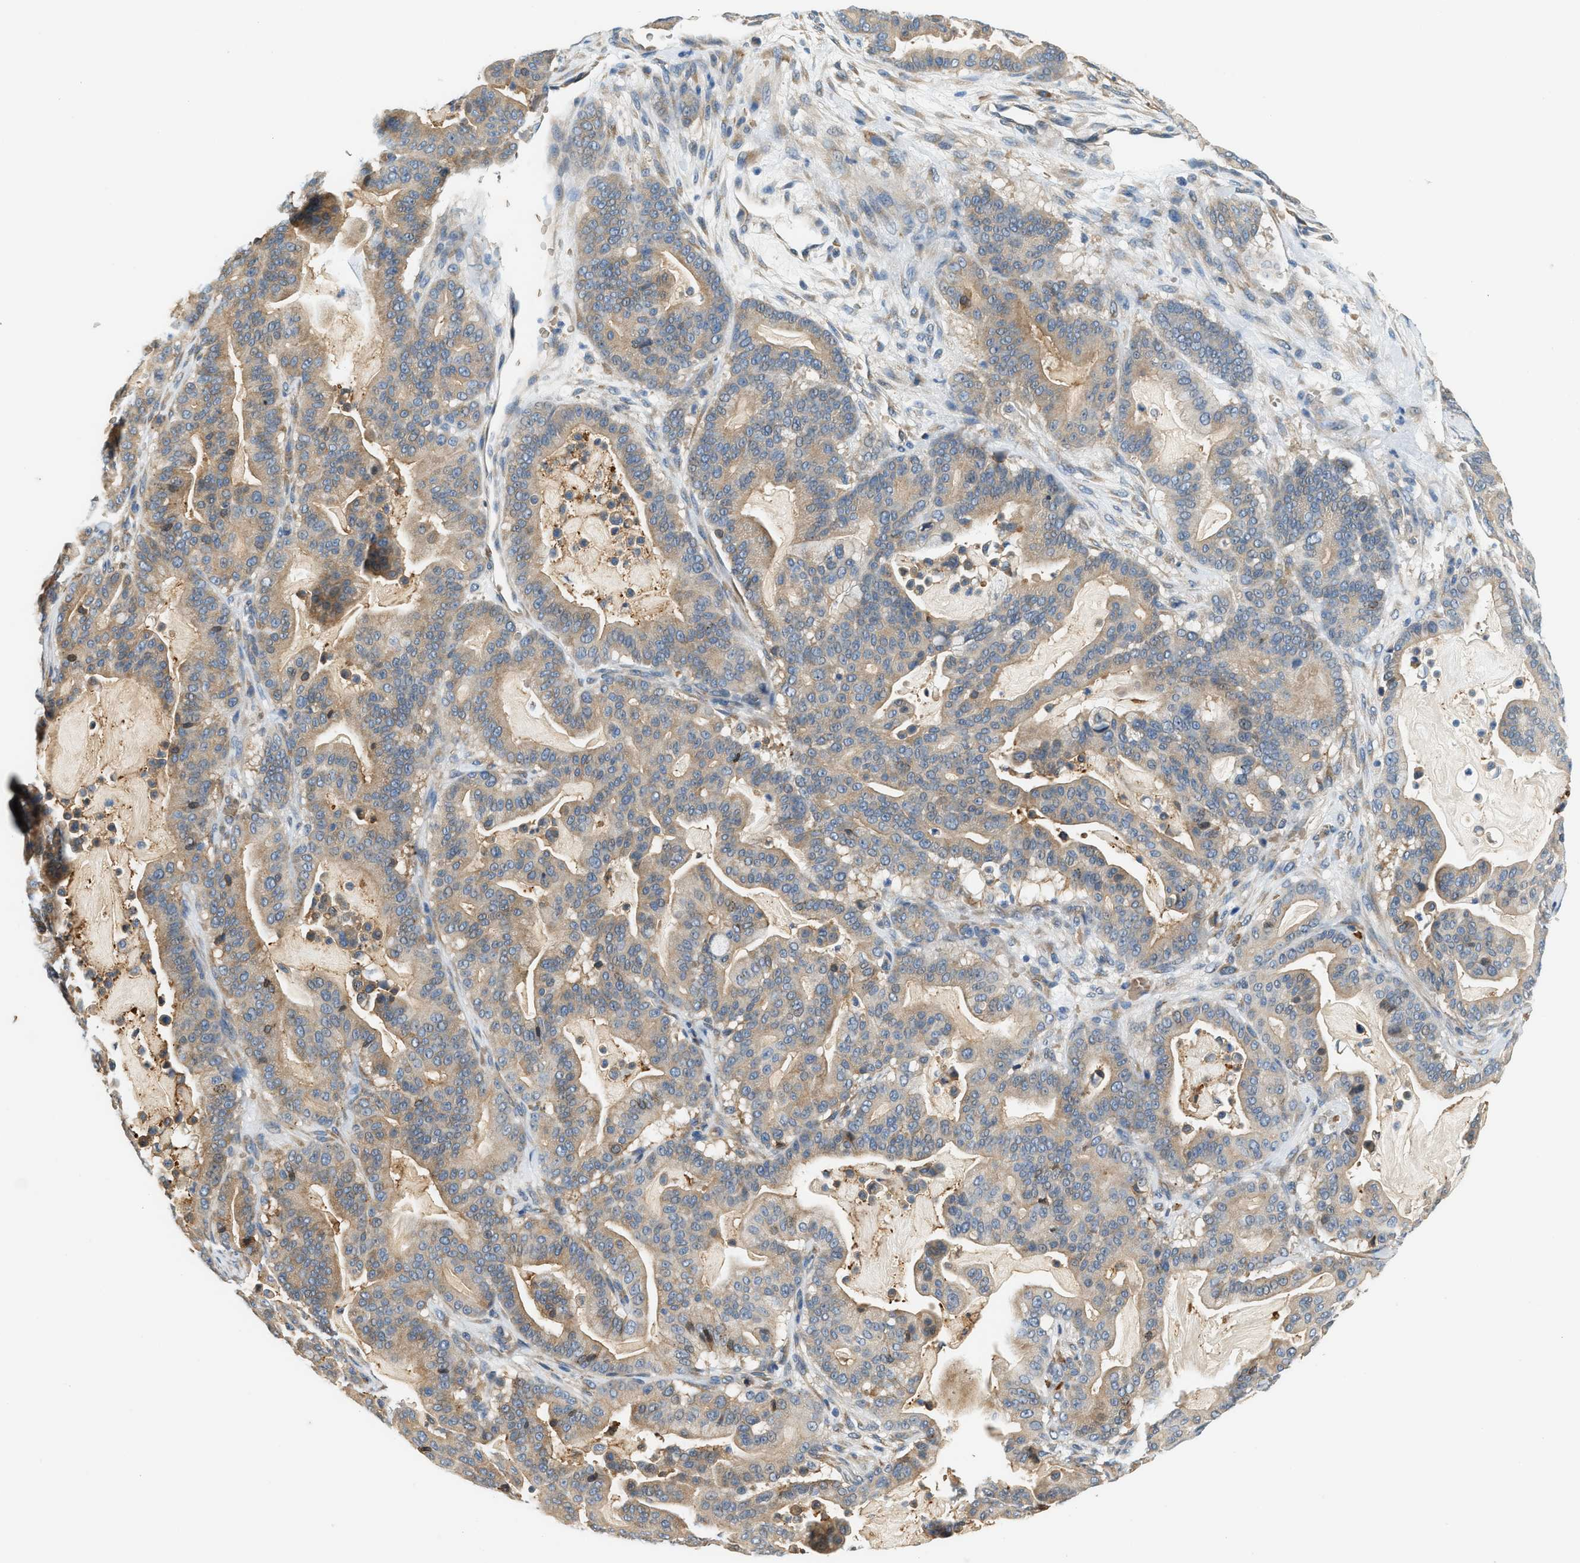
{"staining": {"intensity": "weak", "quantity": "25%-75%", "location": "cytoplasmic/membranous"}, "tissue": "pancreatic cancer", "cell_type": "Tumor cells", "image_type": "cancer", "snomed": [{"axis": "morphology", "description": "Adenocarcinoma, NOS"}, {"axis": "topography", "description": "Pancreas"}], "caption": "IHC (DAB) staining of human pancreatic cancer reveals weak cytoplasmic/membranous protein positivity in approximately 25%-75% of tumor cells. (Stains: DAB (3,3'-diaminobenzidine) in brown, nuclei in blue, Microscopy: brightfield microscopy at high magnification).", "gene": "CYTH2", "patient": {"sex": "male", "age": 63}}